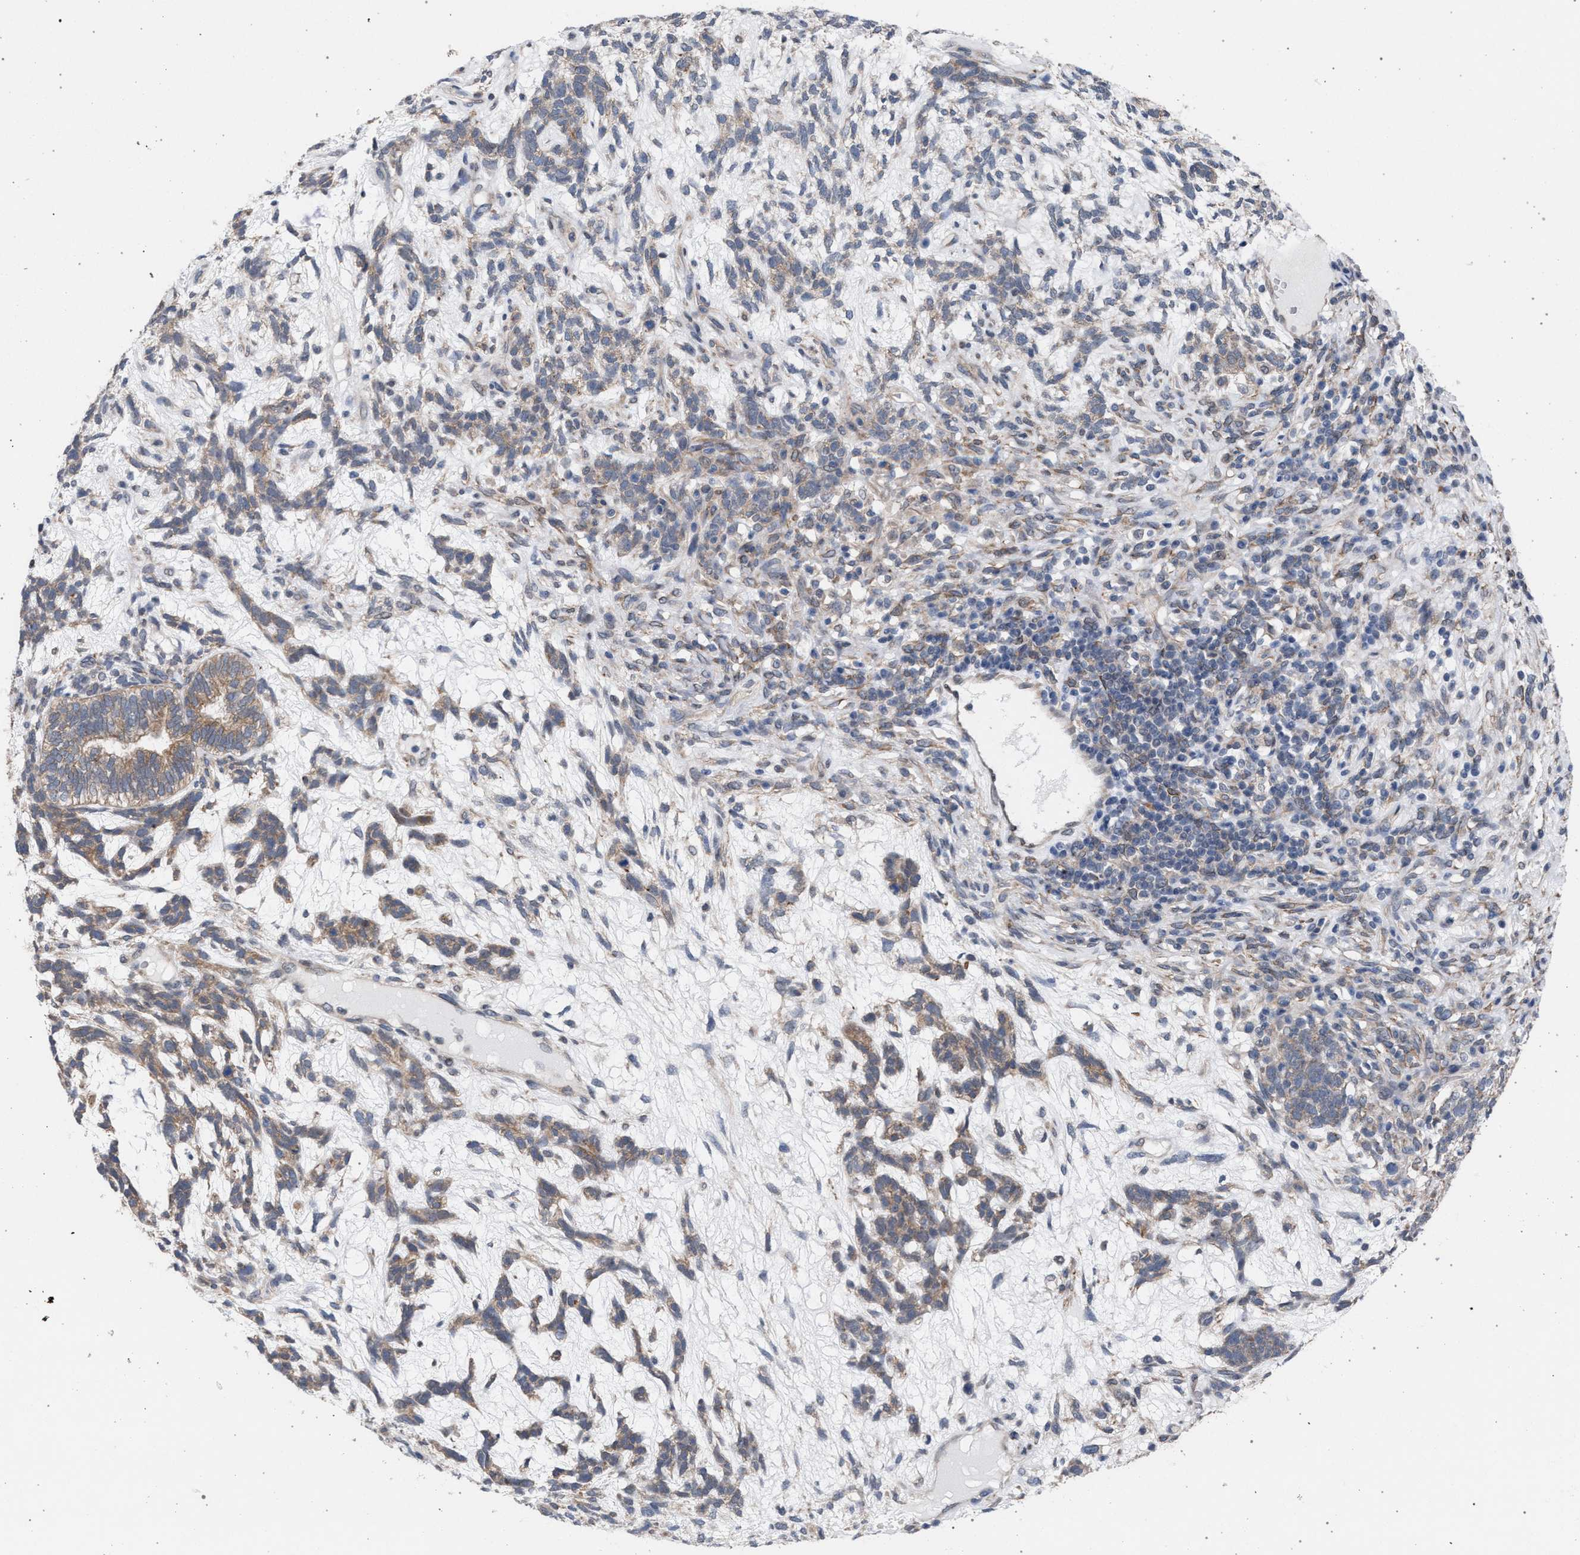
{"staining": {"intensity": "weak", "quantity": ">75%", "location": "cytoplasmic/membranous"}, "tissue": "testis cancer", "cell_type": "Tumor cells", "image_type": "cancer", "snomed": [{"axis": "morphology", "description": "Seminoma, NOS"}, {"axis": "topography", "description": "Testis"}], "caption": "This is a micrograph of immunohistochemistry staining of testis cancer (seminoma), which shows weak expression in the cytoplasmic/membranous of tumor cells.", "gene": "ARPC5L", "patient": {"sex": "male", "age": 28}}